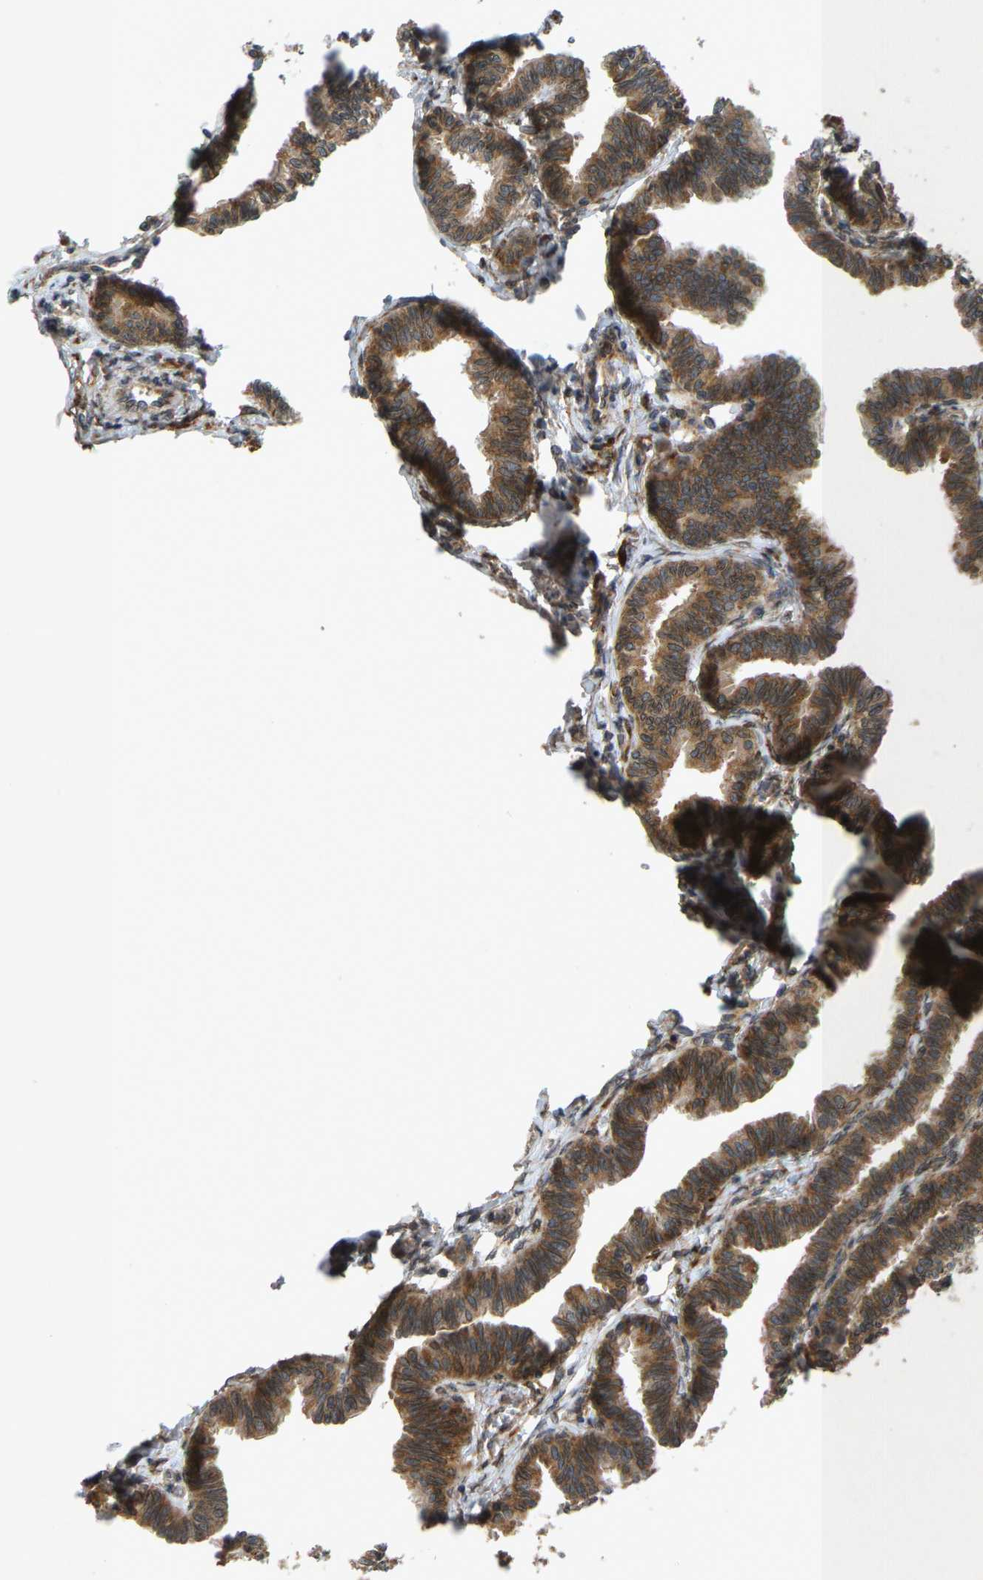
{"staining": {"intensity": "strong", "quantity": ">75%", "location": "cytoplasmic/membranous"}, "tissue": "fallopian tube", "cell_type": "Glandular cells", "image_type": "normal", "snomed": [{"axis": "morphology", "description": "Normal tissue, NOS"}, {"axis": "topography", "description": "Fallopian tube"}, {"axis": "topography", "description": "Ovary"}], "caption": "Benign fallopian tube exhibits strong cytoplasmic/membranous expression in approximately >75% of glandular cells, visualized by immunohistochemistry.", "gene": "RPN2", "patient": {"sex": "female", "age": 23}}